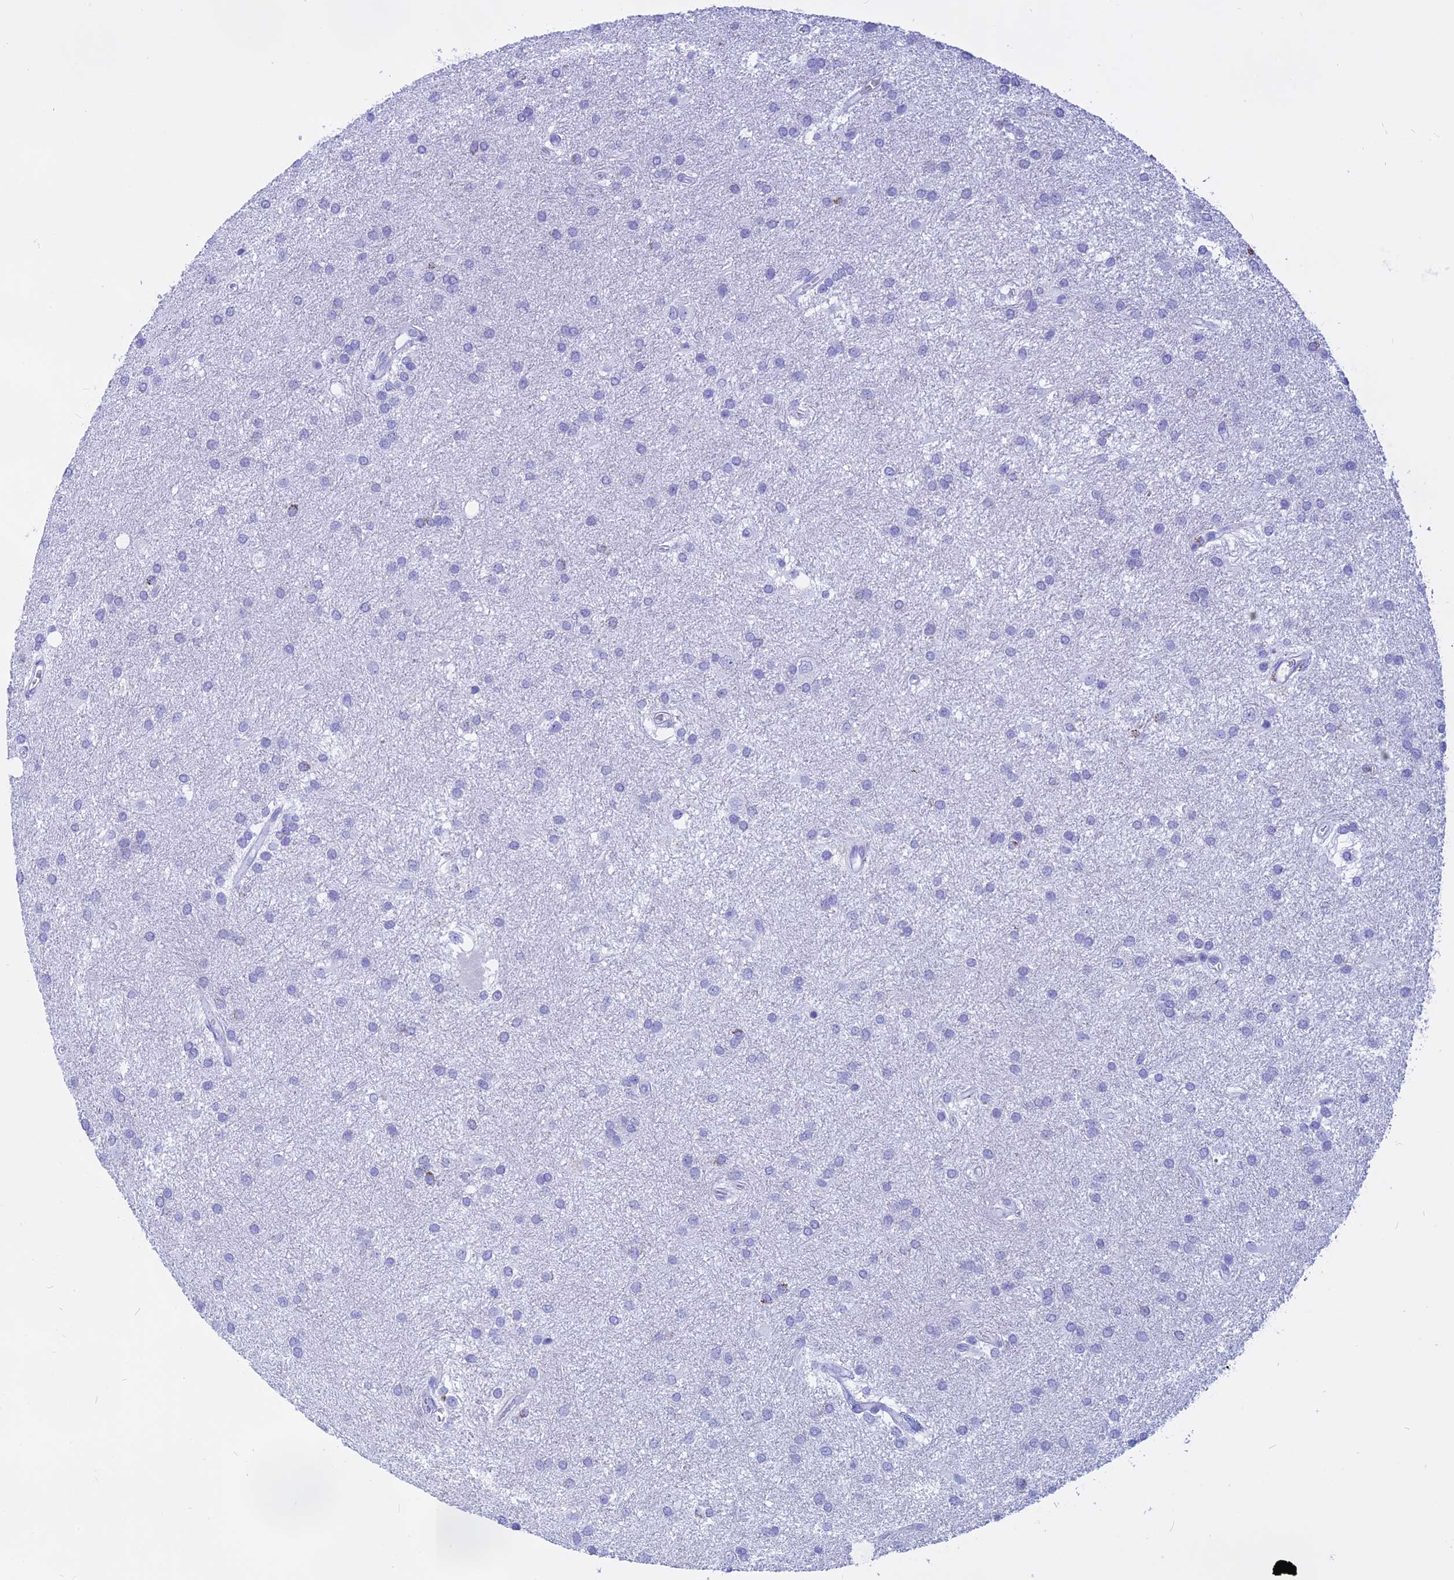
{"staining": {"intensity": "negative", "quantity": "none", "location": "none"}, "tissue": "glioma", "cell_type": "Tumor cells", "image_type": "cancer", "snomed": [{"axis": "morphology", "description": "Glioma, malignant, Low grade"}, {"axis": "topography", "description": "Brain"}], "caption": "Glioma was stained to show a protein in brown. There is no significant staining in tumor cells.", "gene": "ISCA1", "patient": {"sex": "male", "age": 66}}